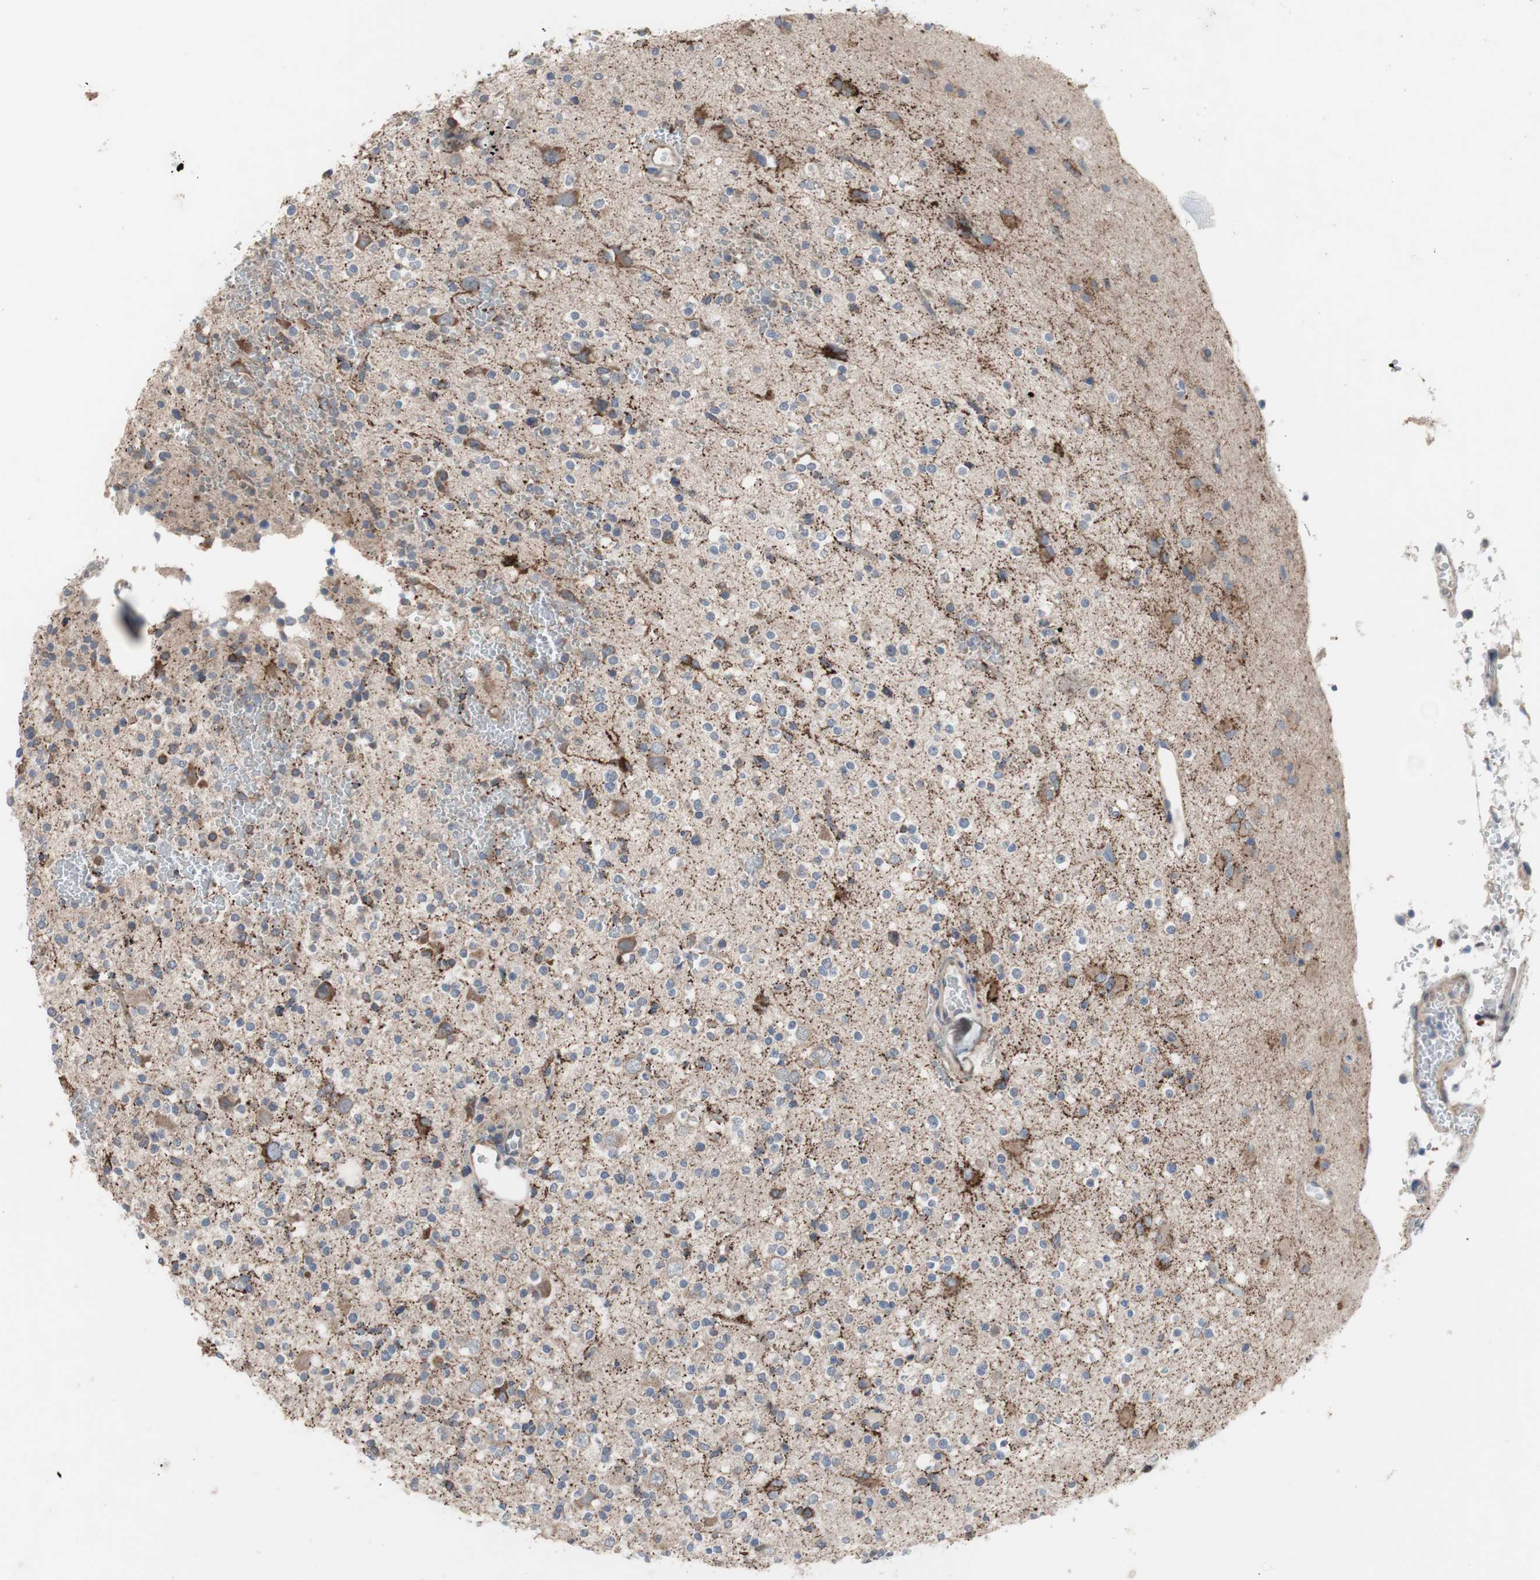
{"staining": {"intensity": "negative", "quantity": "none", "location": "none"}, "tissue": "glioma", "cell_type": "Tumor cells", "image_type": "cancer", "snomed": [{"axis": "morphology", "description": "Glioma, malignant, High grade"}, {"axis": "topography", "description": "Brain"}], "caption": "IHC image of neoplastic tissue: glioma stained with DAB exhibits no significant protein positivity in tumor cells.", "gene": "TTC14", "patient": {"sex": "male", "age": 47}}